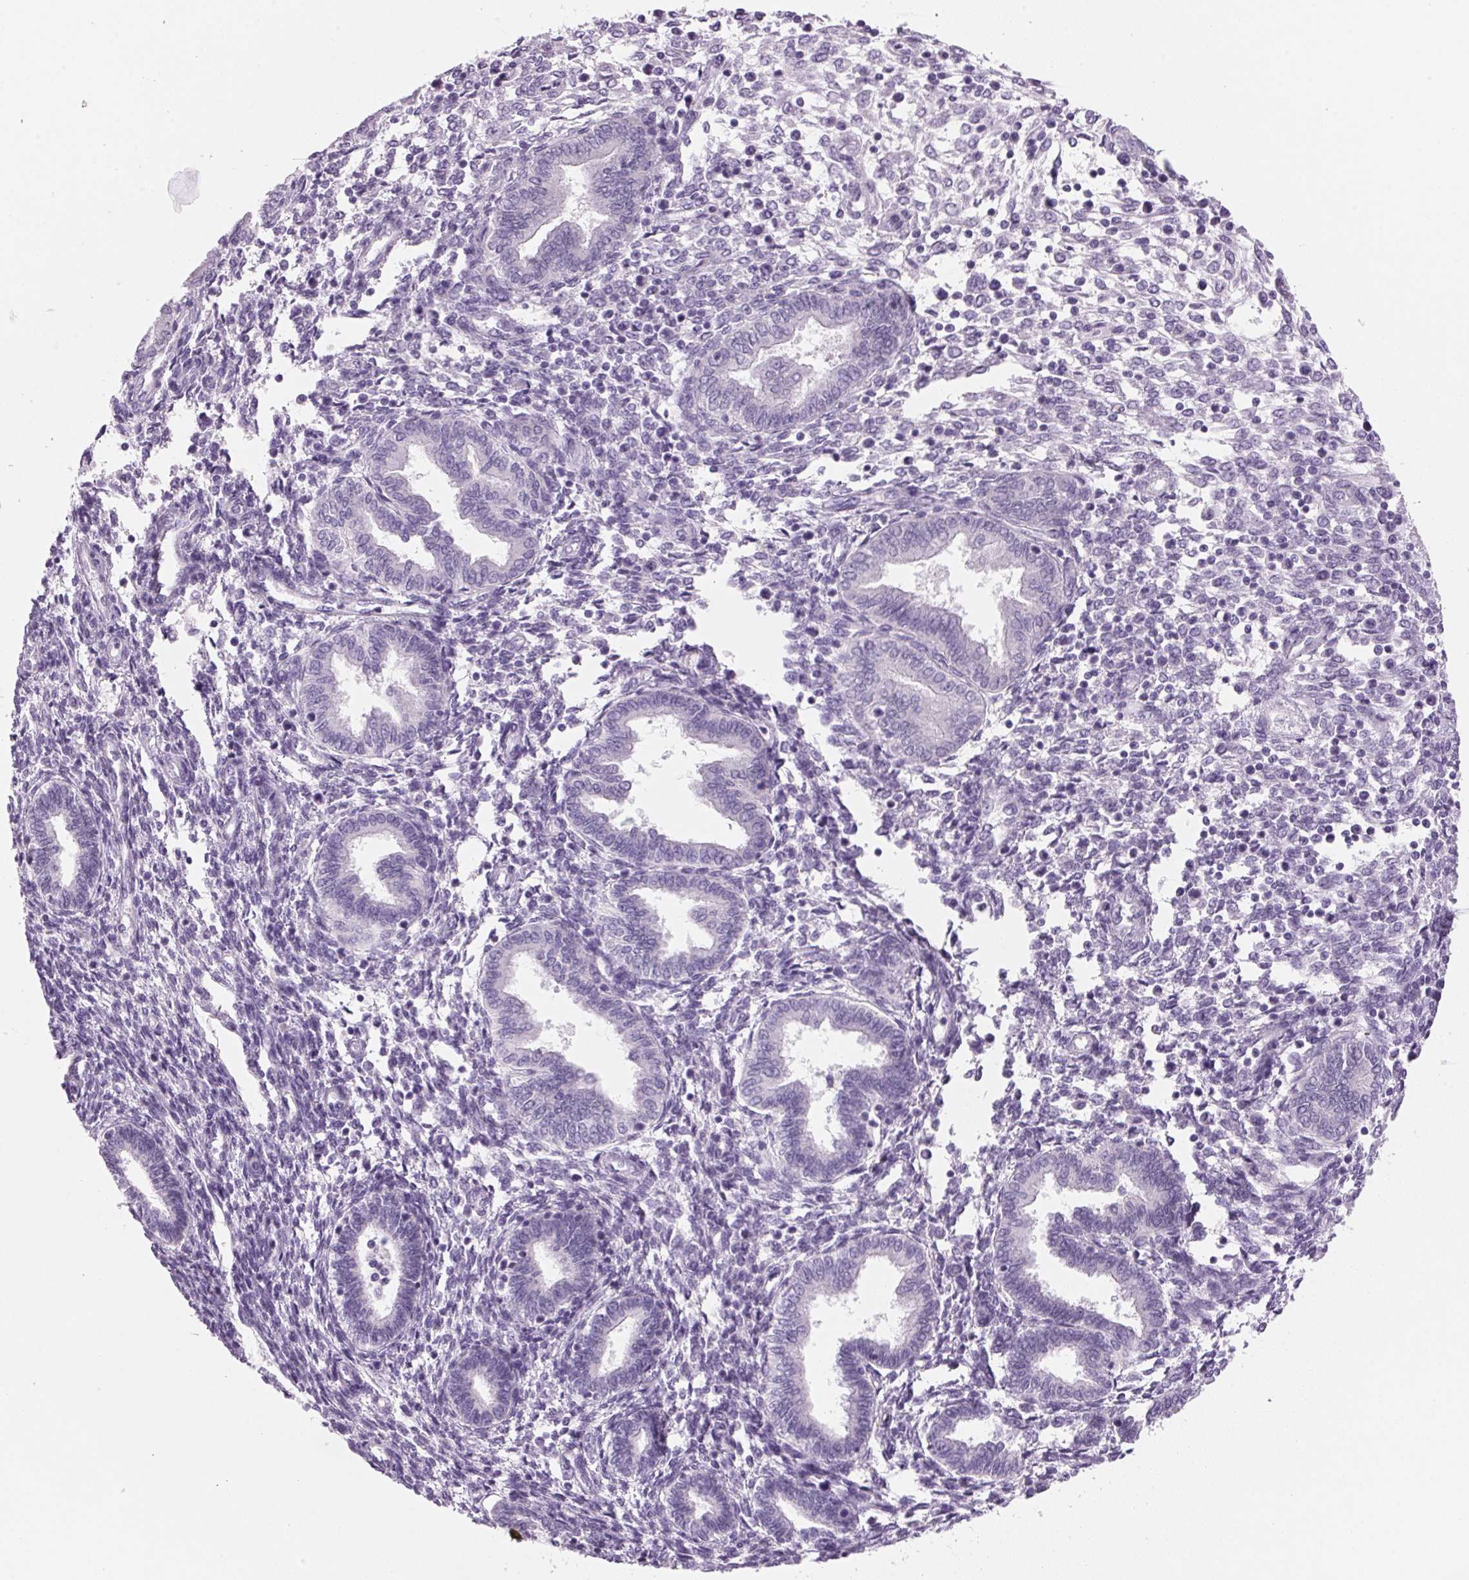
{"staining": {"intensity": "negative", "quantity": "none", "location": "none"}, "tissue": "endometrium", "cell_type": "Cells in endometrial stroma", "image_type": "normal", "snomed": [{"axis": "morphology", "description": "Normal tissue, NOS"}, {"axis": "topography", "description": "Endometrium"}], "caption": "Immunohistochemistry (IHC) of unremarkable human endometrium reveals no expression in cells in endometrial stroma.", "gene": "ADAM20", "patient": {"sex": "female", "age": 42}}